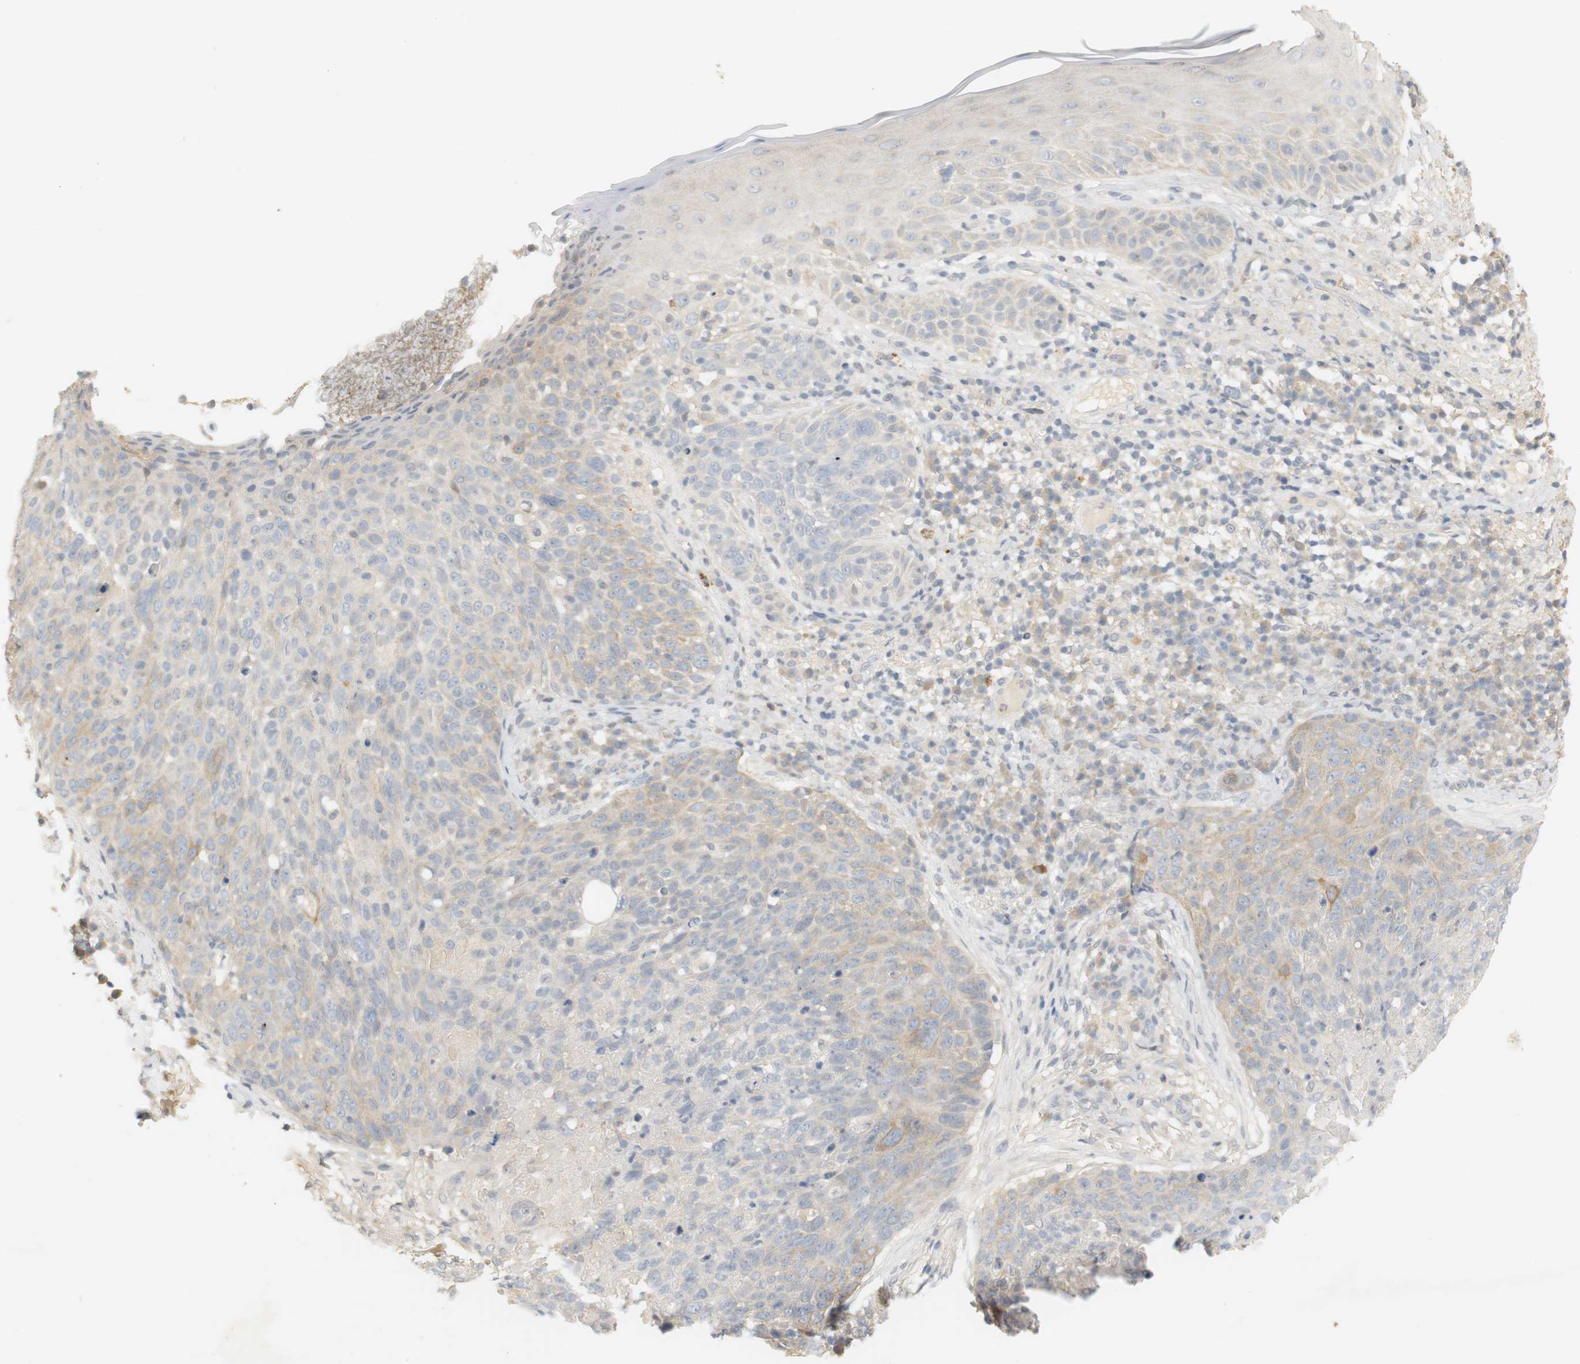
{"staining": {"intensity": "weak", "quantity": "25%-75%", "location": "cytoplasmic/membranous"}, "tissue": "skin cancer", "cell_type": "Tumor cells", "image_type": "cancer", "snomed": [{"axis": "morphology", "description": "Squamous cell carcinoma in situ, NOS"}, {"axis": "morphology", "description": "Squamous cell carcinoma, NOS"}, {"axis": "topography", "description": "Skin"}], "caption": "Weak cytoplasmic/membranous positivity for a protein is seen in about 25%-75% of tumor cells of skin cancer using immunohistochemistry.", "gene": "RTN3", "patient": {"sex": "male", "age": 93}}